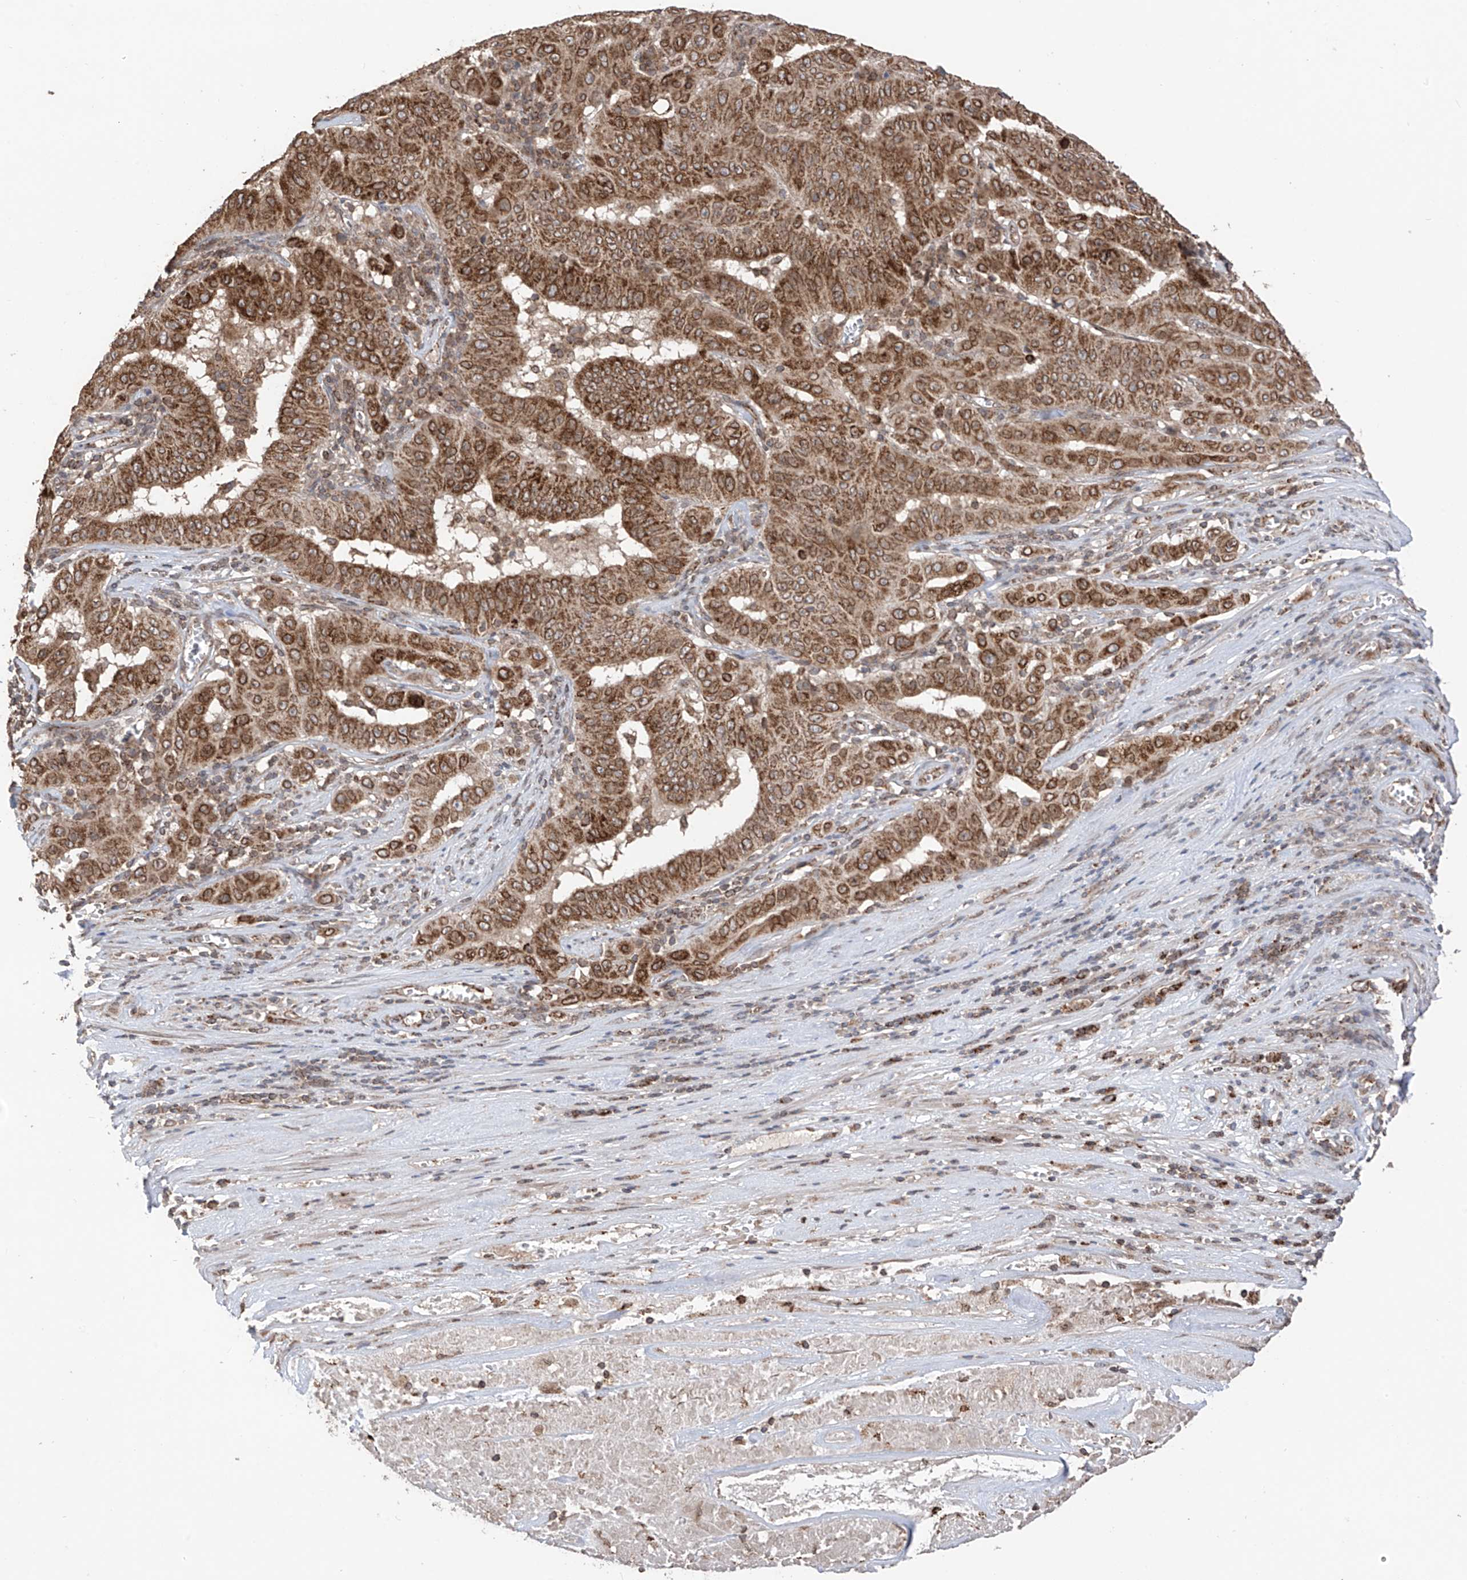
{"staining": {"intensity": "strong", "quantity": ">75%", "location": "cytoplasmic/membranous"}, "tissue": "pancreatic cancer", "cell_type": "Tumor cells", "image_type": "cancer", "snomed": [{"axis": "morphology", "description": "Adenocarcinoma, NOS"}, {"axis": "topography", "description": "Pancreas"}], "caption": "Brown immunohistochemical staining in human adenocarcinoma (pancreatic) displays strong cytoplasmic/membranous expression in about >75% of tumor cells. Using DAB (3,3'-diaminobenzidine) (brown) and hematoxylin (blue) stains, captured at high magnification using brightfield microscopy.", "gene": "AHCTF1", "patient": {"sex": "male", "age": 63}}